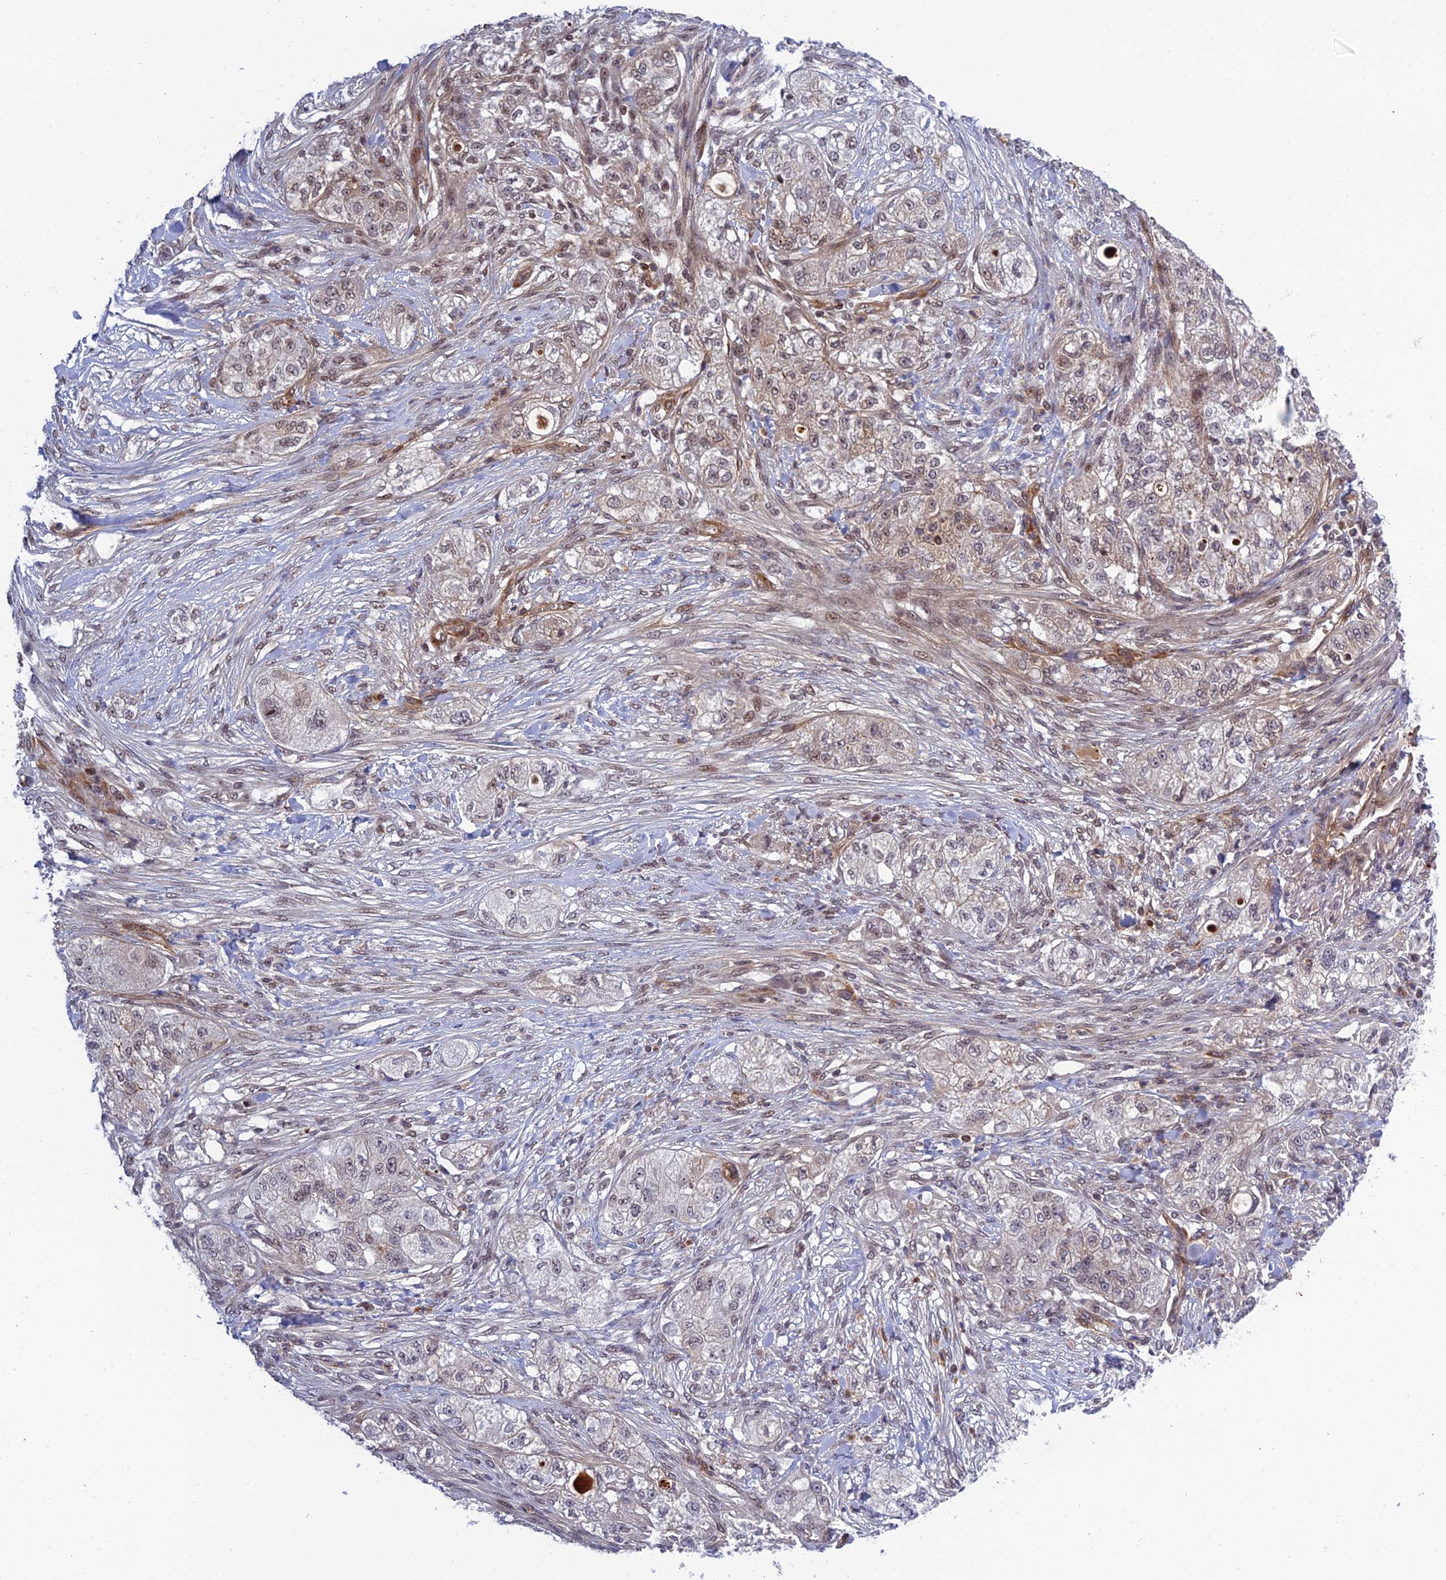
{"staining": {"intensity": "weak", "quantity": "25%-75%", "location": "nuclear"}, "tissue": "pancreatic cancer", "cell_type": "Tumor cells", "image_type": "cancer", "snomed": [{"axis": "morphology", "description": "Adenocarcinoma, NOS"}, {"axis": "topography", "description": "Pancreas"}], "caption": "This is an image of IHC staining of adenocarcinoma (pancreatic), which shows weak expression in the nuclear of tumor cells.", "gene": "REXO1", "patient": {"sex": "female", "age": 78}}